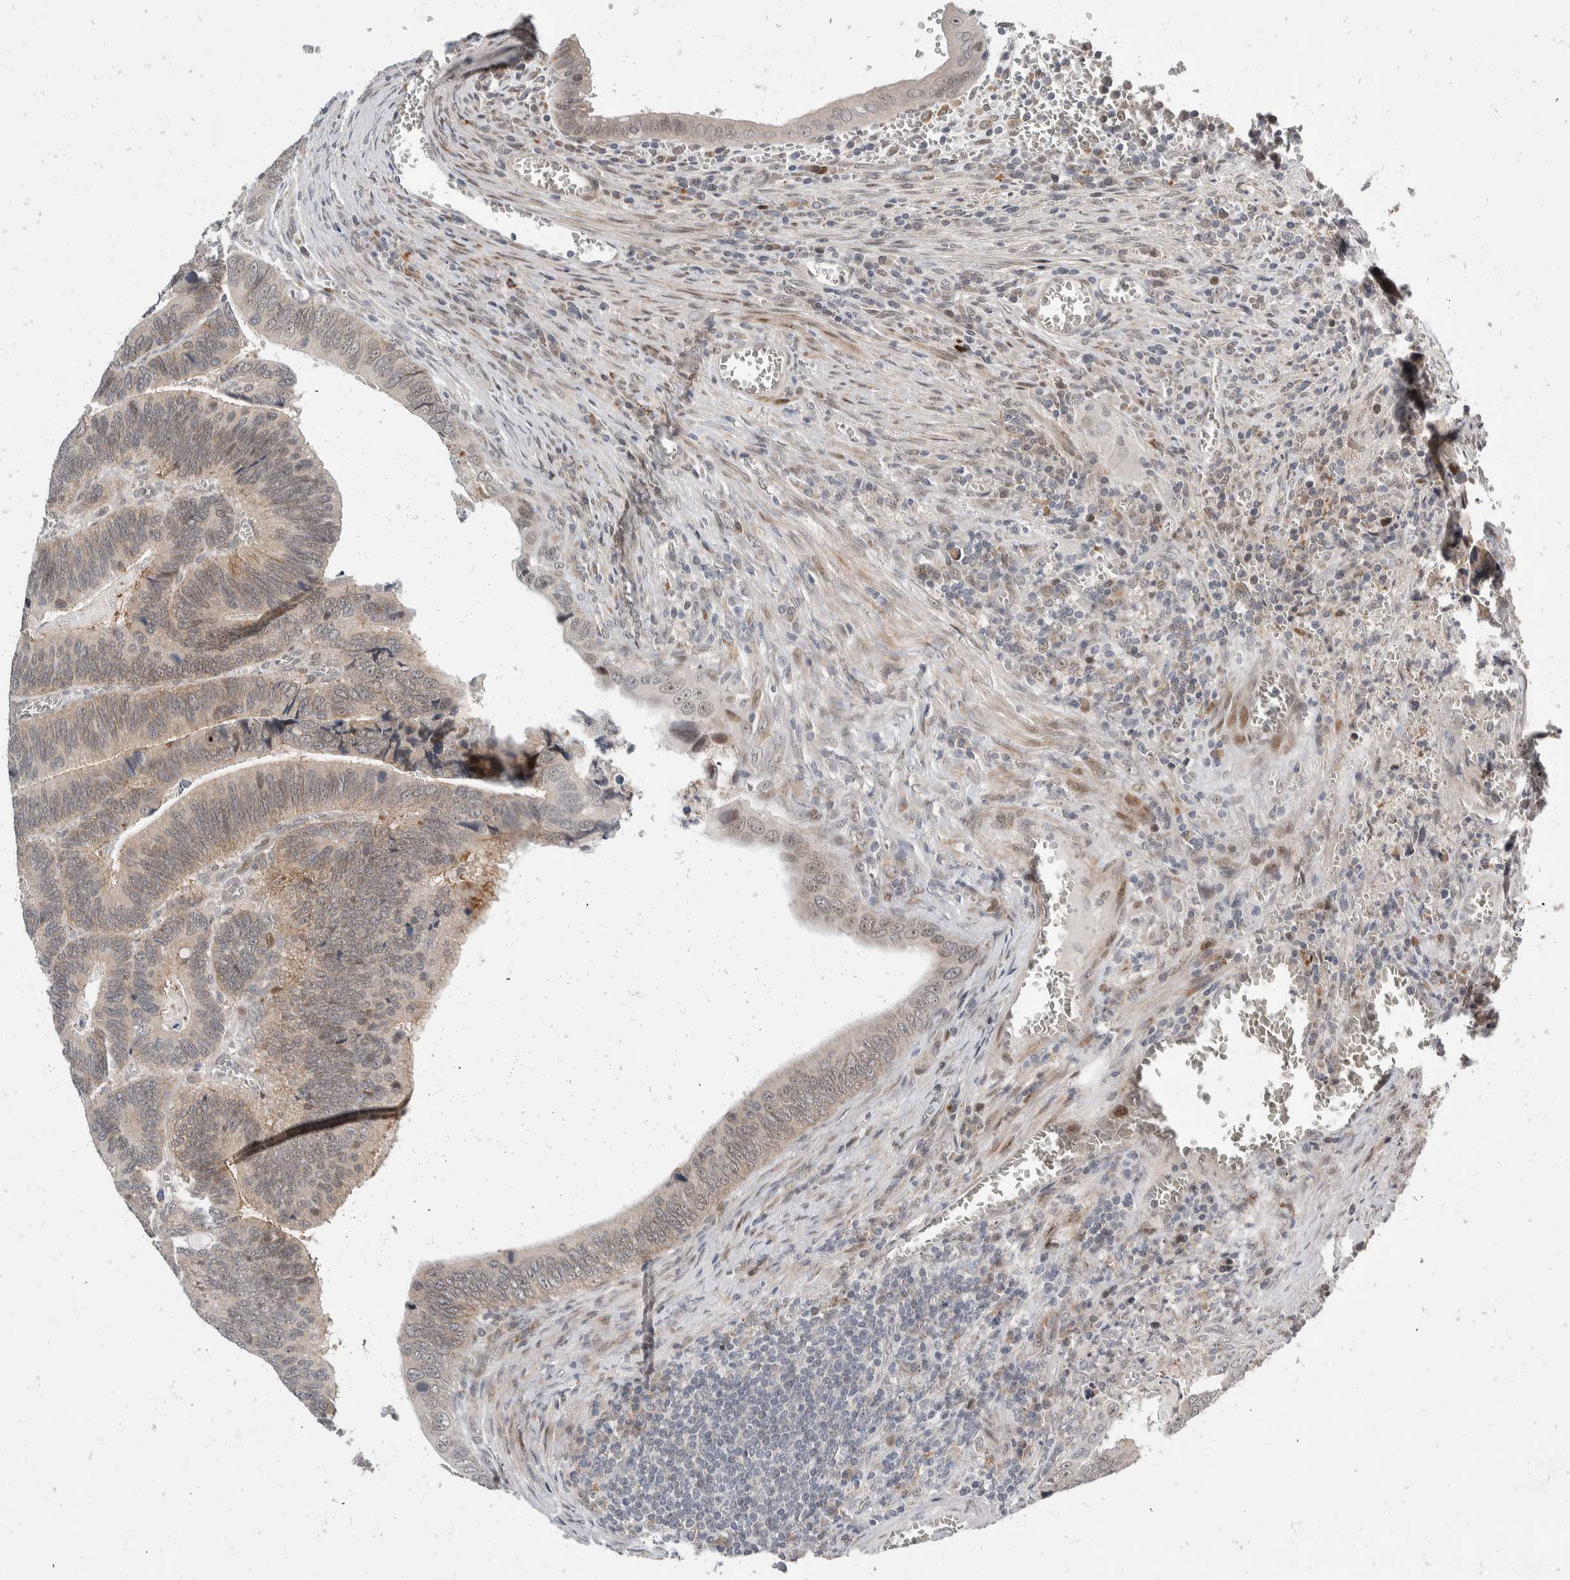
{"staining": {"intensity": "weak", "quantity": "<25%", "location": "cytoplasmic/membranous,nuclear"}, "tissue": "colorectal cancer", "cell_type": "Tumor cells", "image_type": "cancer", "snomed": [{"axis": "morphology", "description": "Inflammation, NOS"}, {"axis": "morphology", "description": "Adenocarcinoma, NOS"}, {"axis": "topography", "description": "Colon"}], "caption": "Photomicrograph shows no significant protein positivity in tumor cells of colorectal adenocarcinoma.", "gene": "ZNF703", "patient": {"sex": "male", "age": 72}}